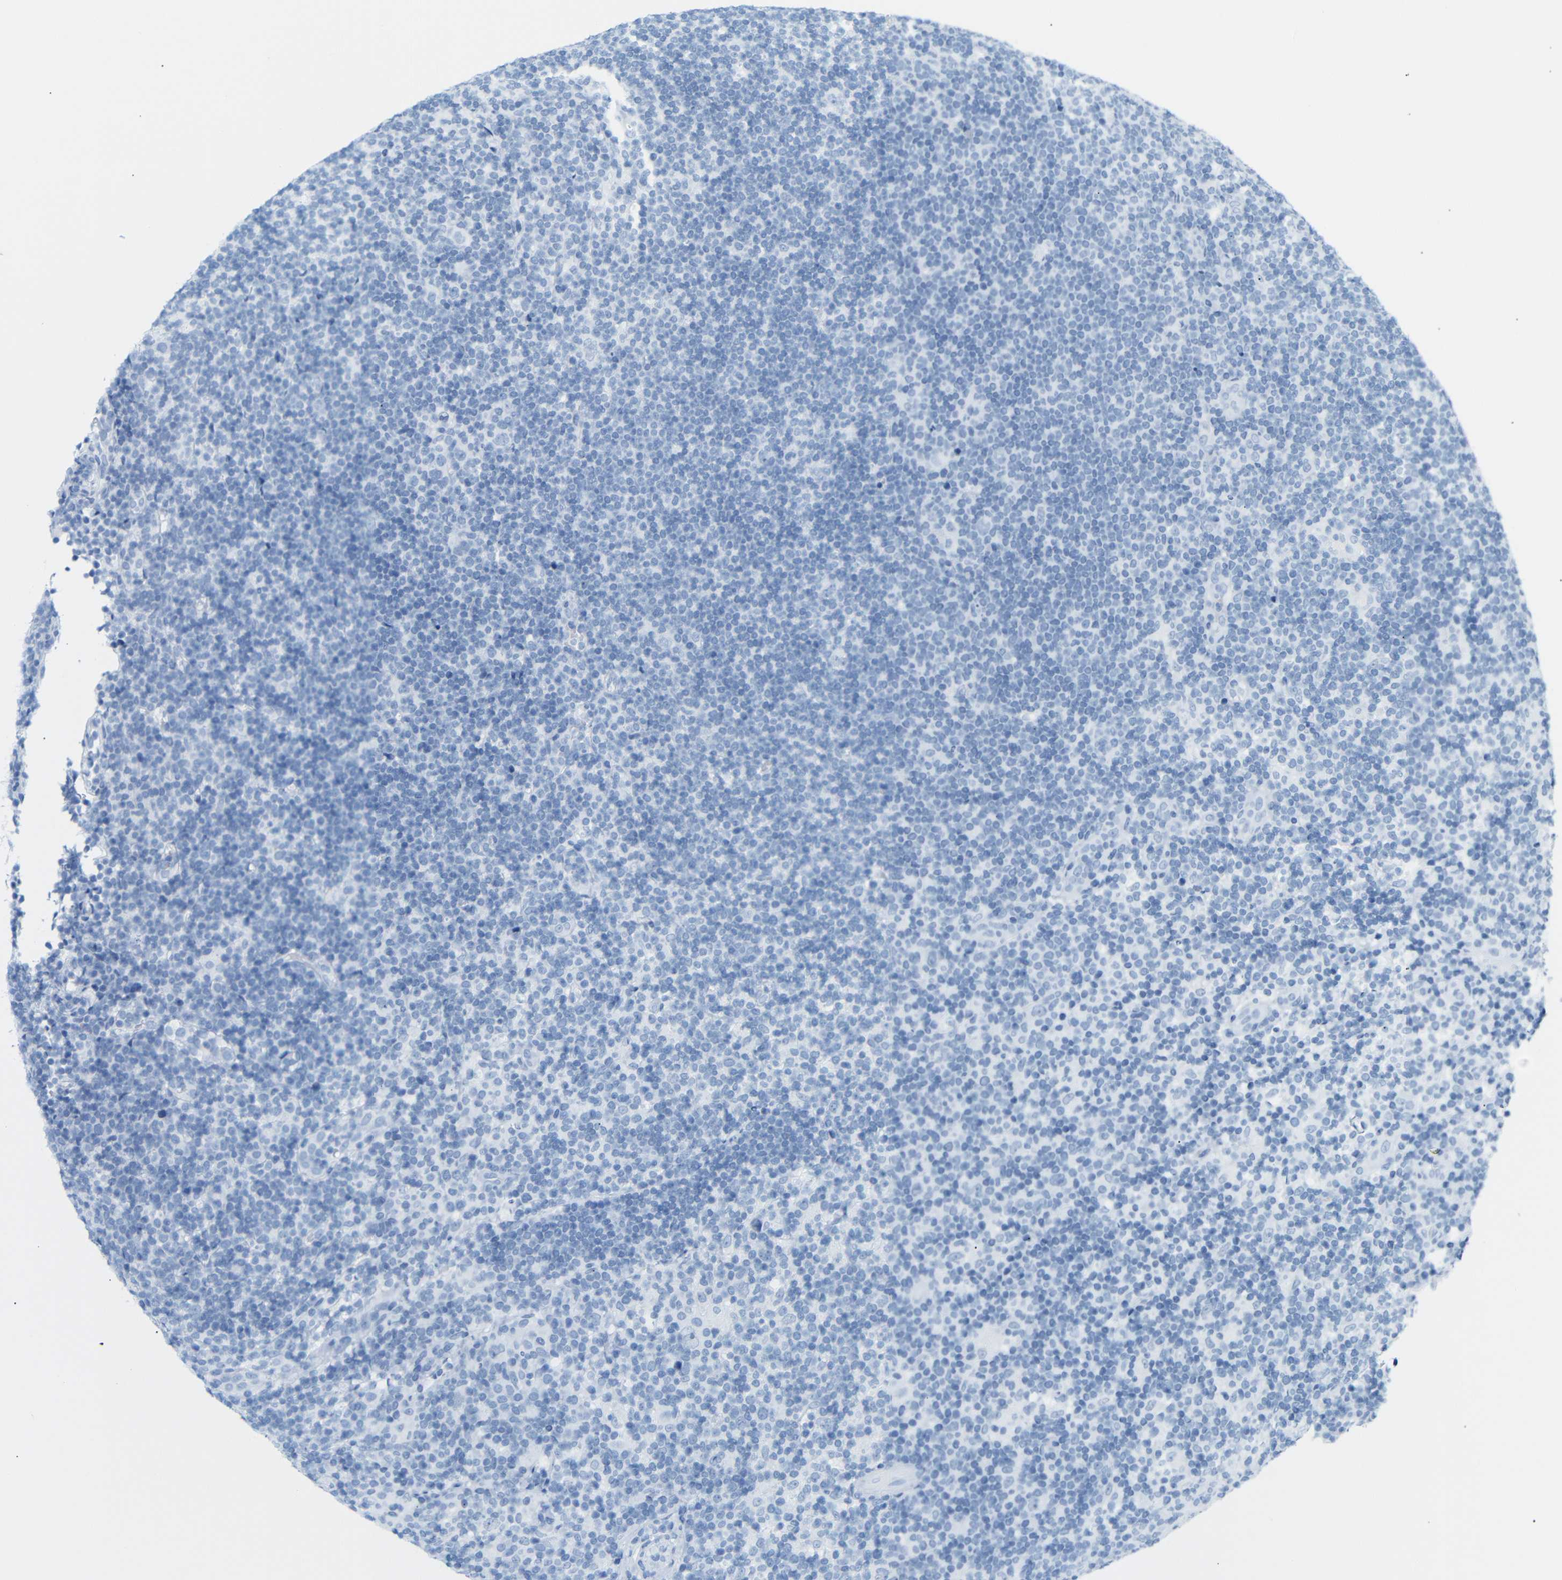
{"staining": {"intensity": "negative", "quantity": "none", "location": "none"}, "tissue": "lymphoma", "cell_type": "Tumor cells", "image_type": "cancer", "snomed": [{"axis": "morphology", "description": "Hodgkin's disease, NOS"}, {"axis": "topography", "description": "Lymph node"}], "caption": "Immunohistochemistry (IHC) micrograph of lymphoma stained for a protein (brown), which demonstrates no positivity in tumor cells.", "gene": "DYNAP", "patient": {"sex": "female", "age": 57}}